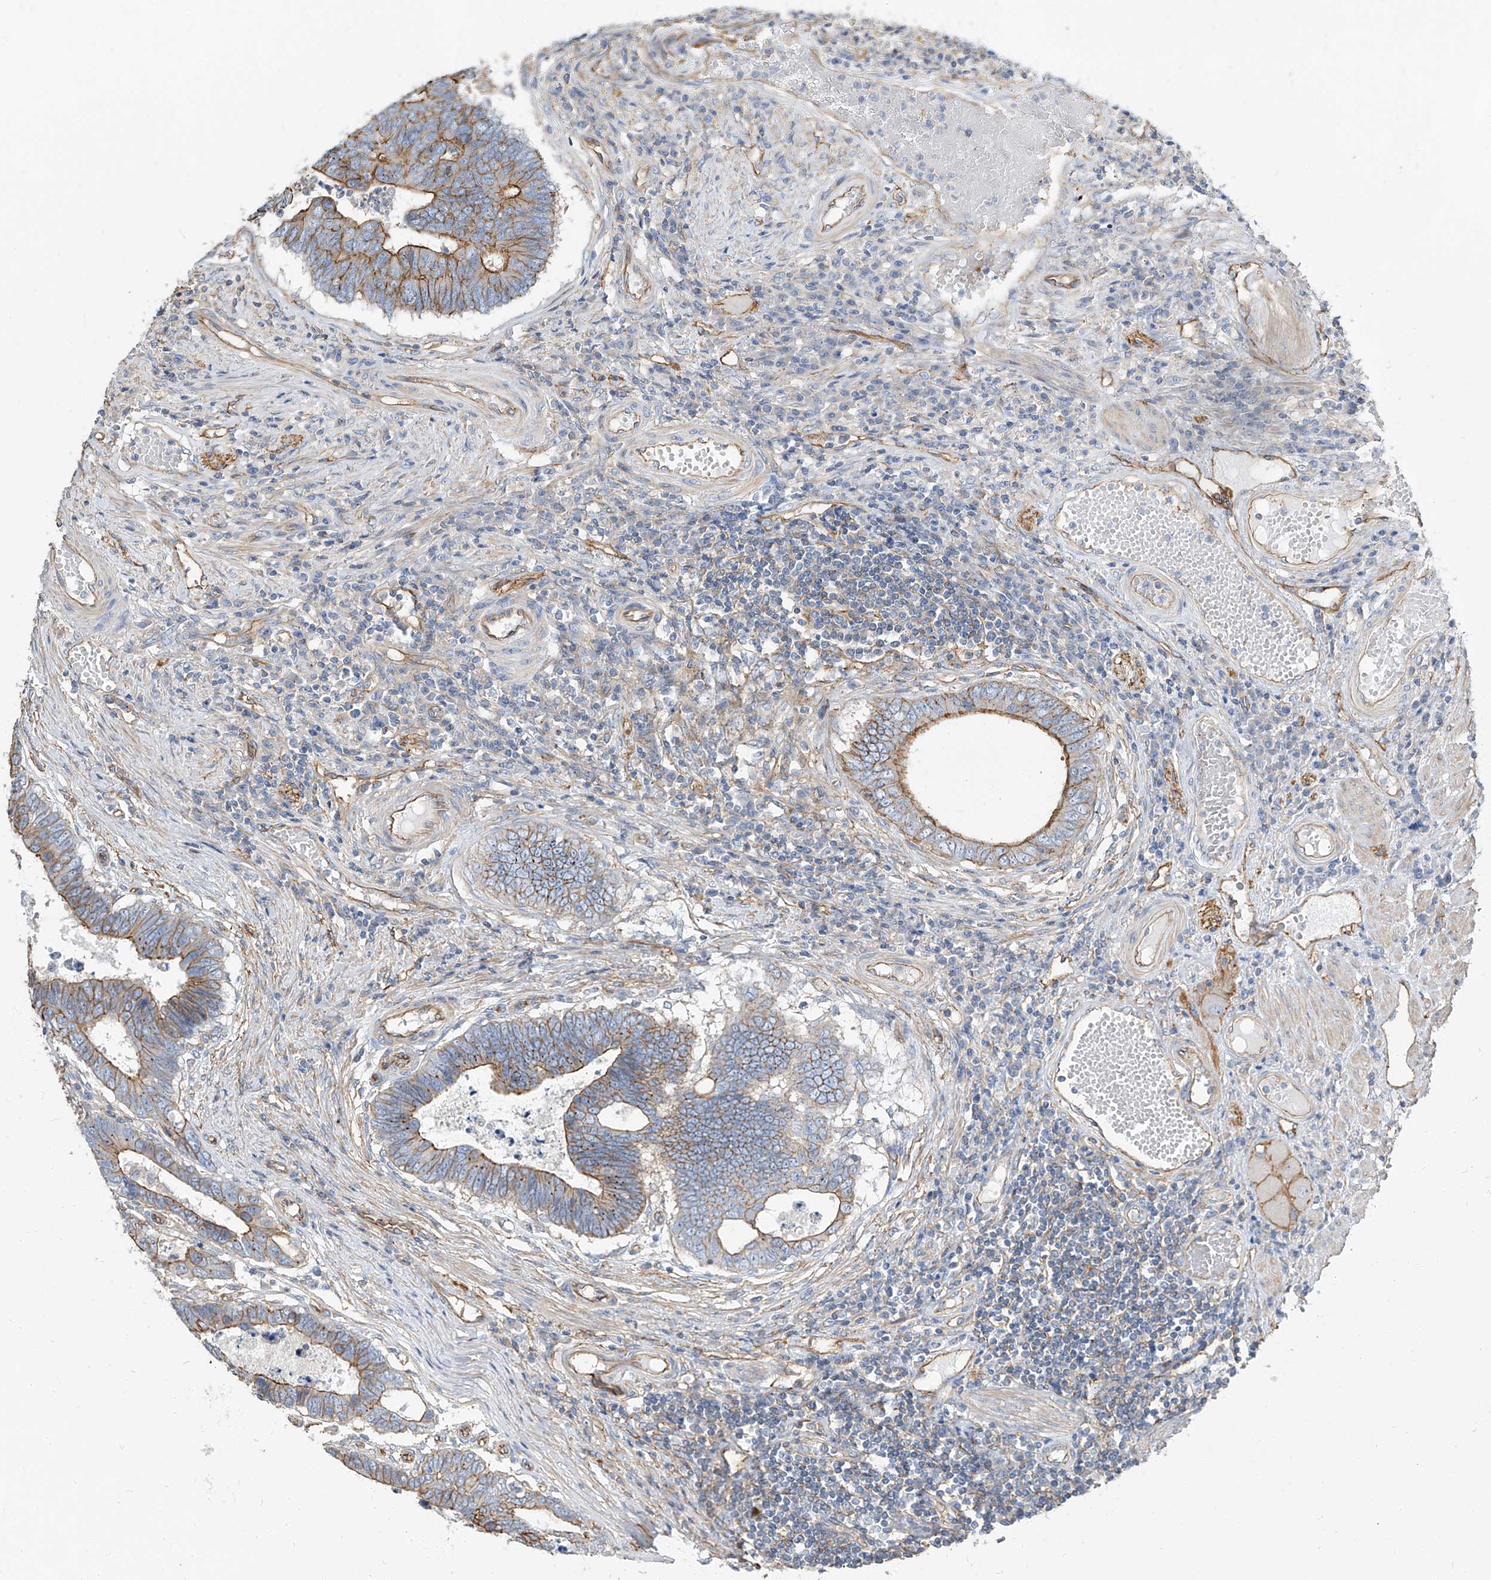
{"staining": {"intensity": "strong", "quantity": "25%-75%", "location": "cytoplasmic/membranous"}, "tissue": "colorectal cancer", "cell_type": "Tumor cells", "image_type": "cancer", "snomed": [{"axis": "morphology", "description": "Adenocarcinoma, NOS"}, {"axis": "topography", "description": "Rectum"}], "caption": "About 25%-75% of tumor cells in colorectal cancer show strong cytoplasmic/membranous protein expression as visualized by brown immunohistochemical staining.", "gene": "TXLNB", "patient": {"sex": "male", "age": 84}}